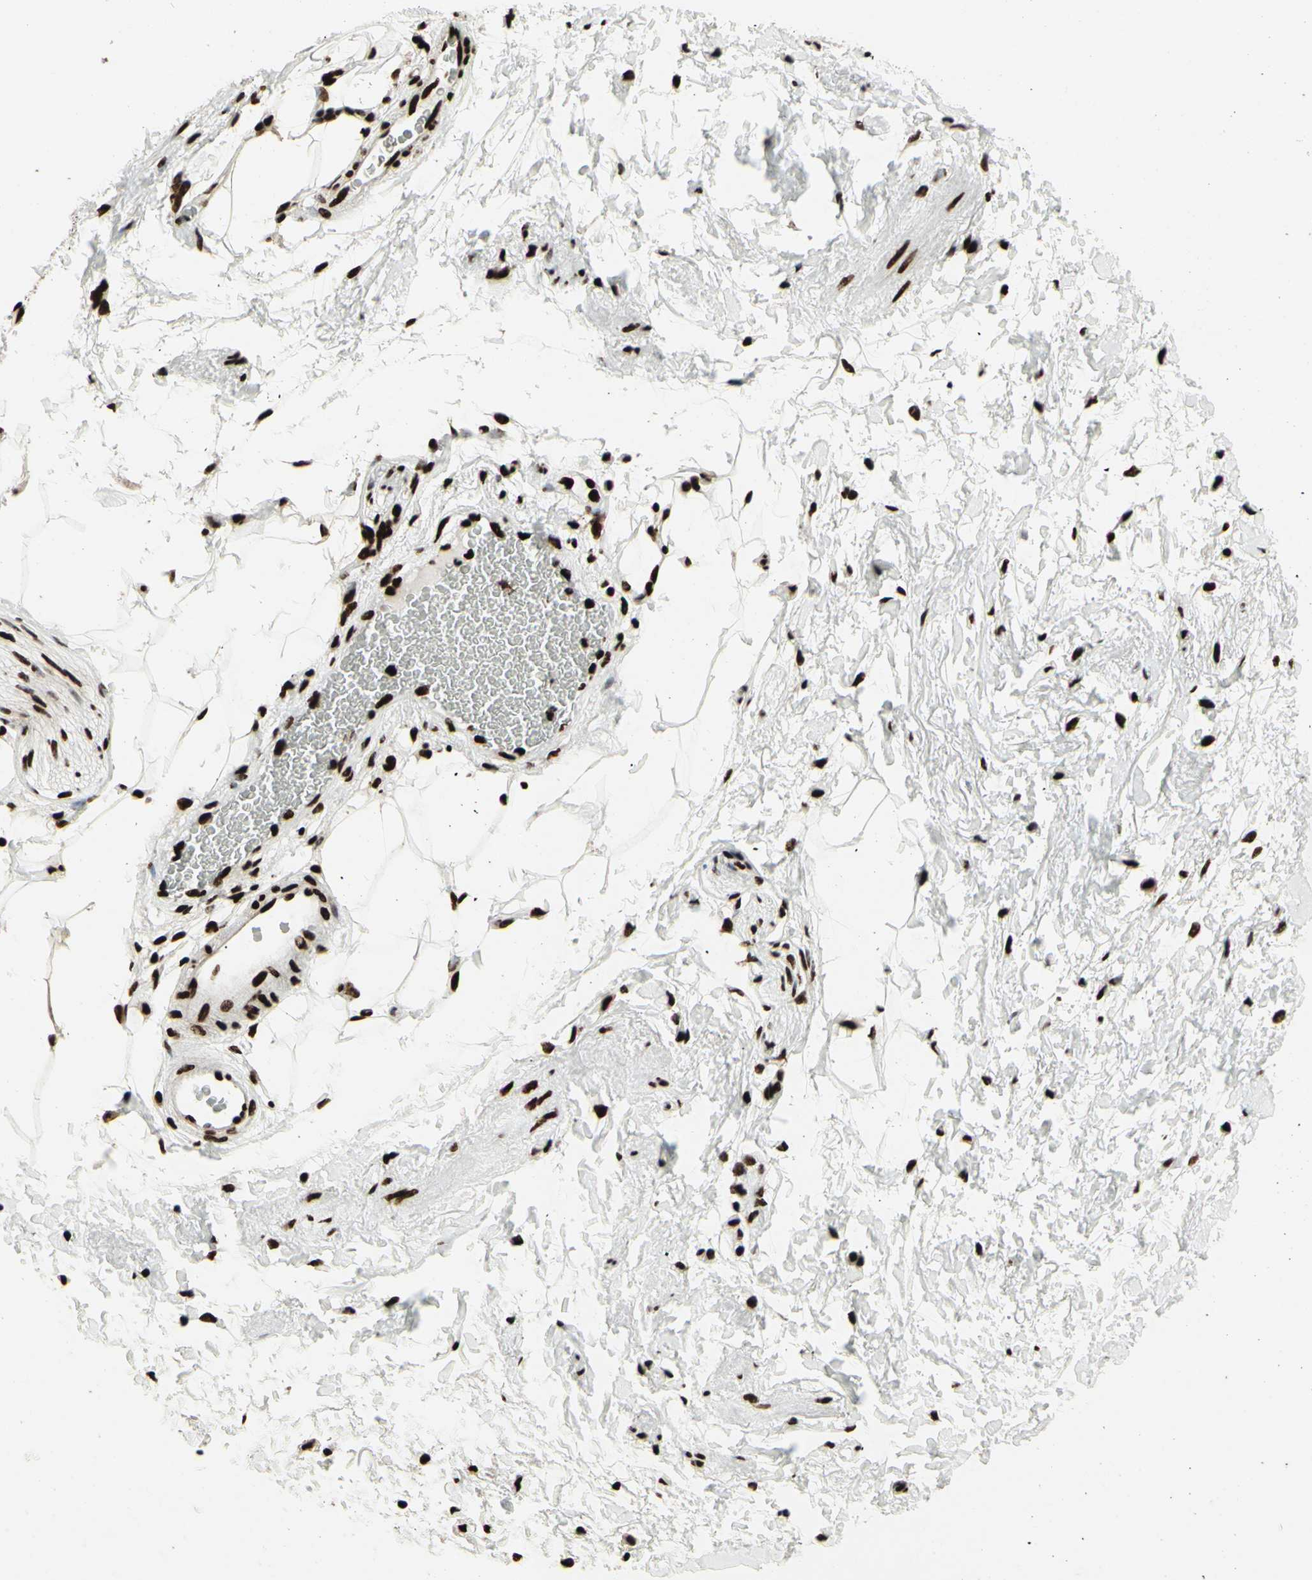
{"staining": {"intensity": "strong", "quantity": ">75%", "location": "nuclear"}, "tissue": "adipose tissue", "cell_type": "Adipocytes", "image_type": "normal", "snomed": [{"axis": "morphology", "description": "Normal tissue, NOS"}, {"axis": "topography", "description": "Soft tissue"}, {"axis": "topography", "description": "Peripheral nerve tissue"}], "caption": "Adipocytes reveal strong nuclear staining in about >75% of cells in benign adipose tissue. (Brightfield microscopy of DAB IHC at high magnification).", "gene": "U2AF2", "patient": {"sex": "female", "age": 71}}